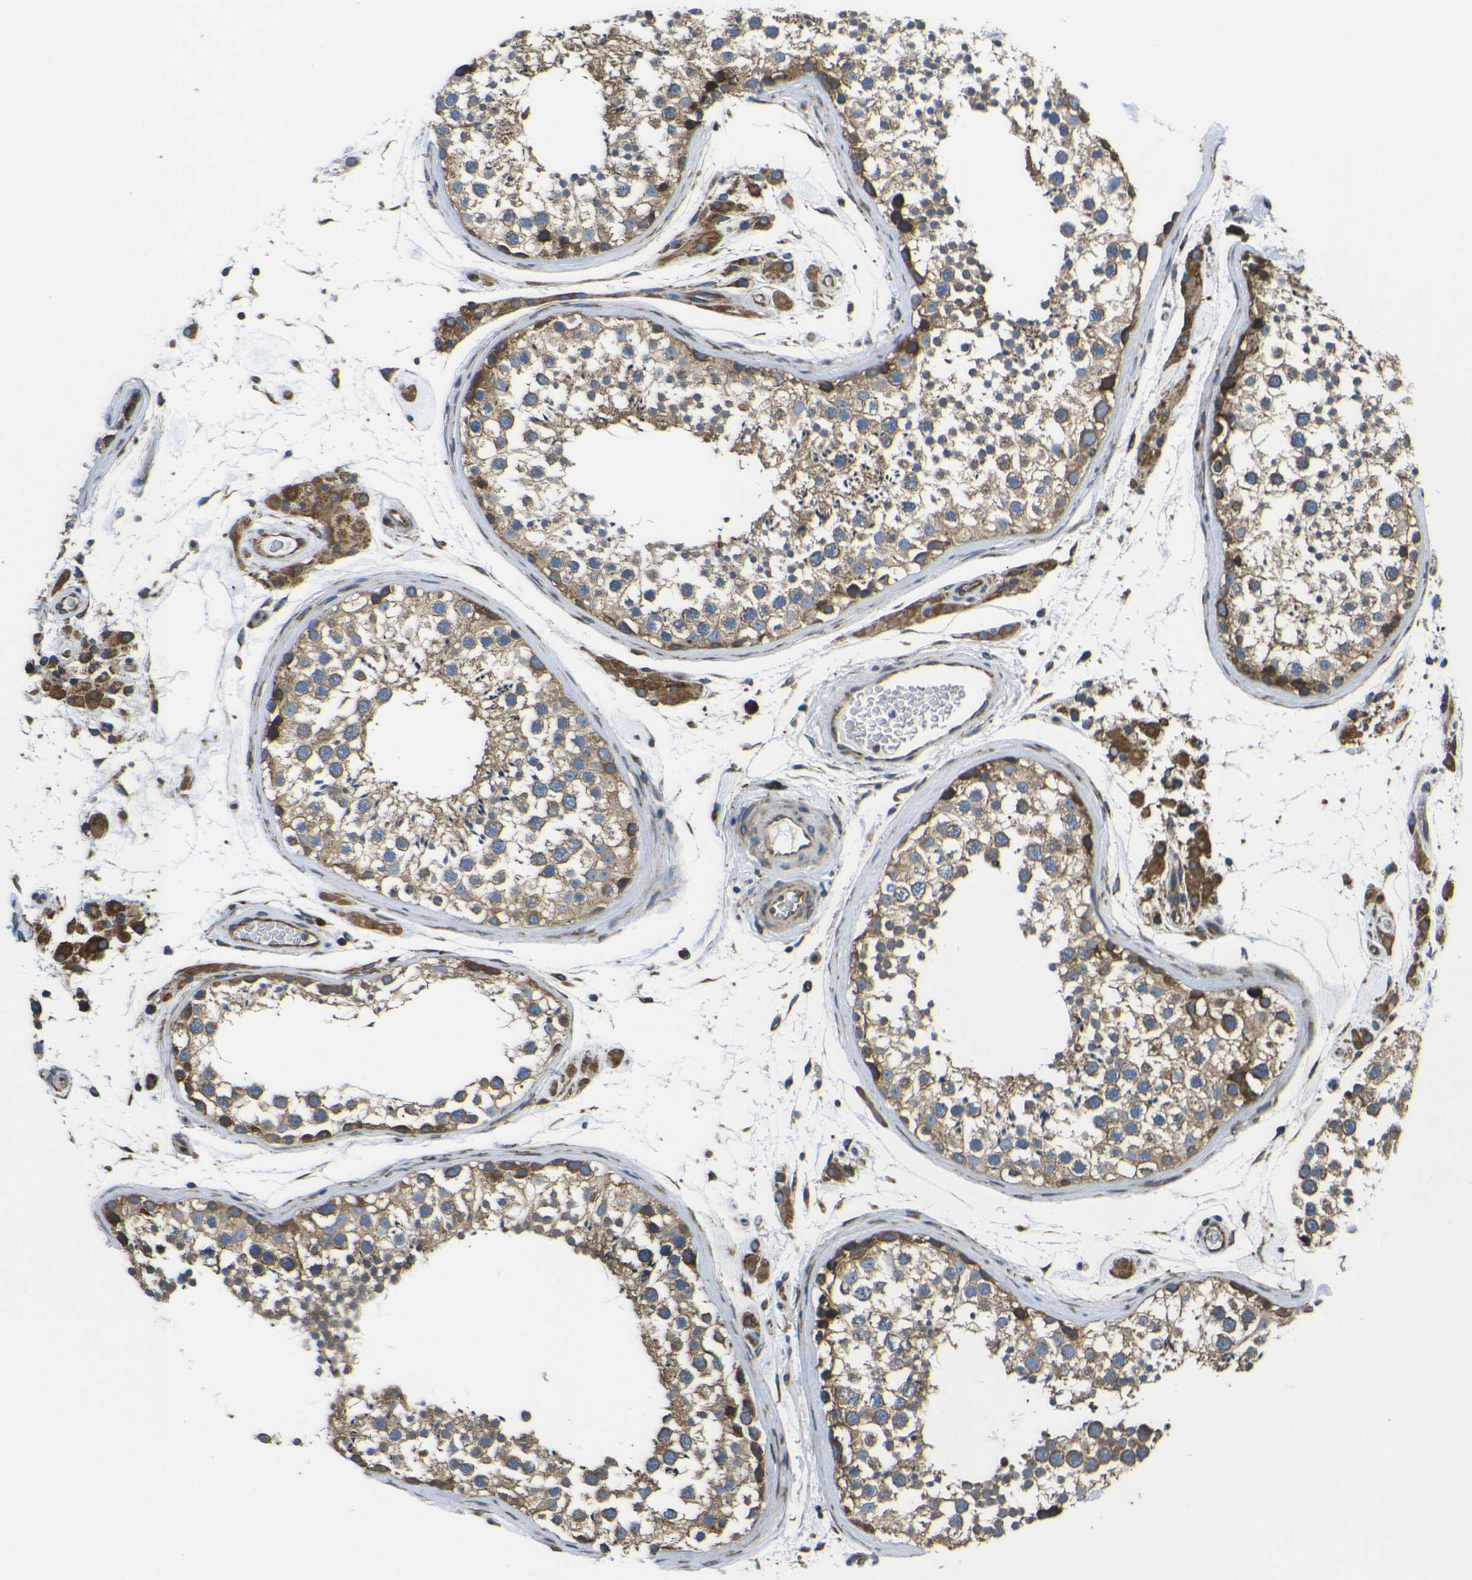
{"staining": {"intensity": "moderate", "quantity": ">75%", "location": "cytoplasmic/membranous"}, "tissue": "testis", "cell_type": "Cells in seminiferous ducts", "image_type": "normal", "snomed": [{"axis": "morphology", "description": "Normal tissue, NOS"}, {"axis": "topography", "description": "Testis"}], "caption": "The image demonstrates immunohistochemical staining of benign testis. There is moderate cytoplasmic/membranous expression is seen in about >75% of cells in seminiferous ducts. (Brightfield microscopy of DAB IHC at high magnification).", "gene": "RPSA", "patient": {"sex": "male", "age": 46}}